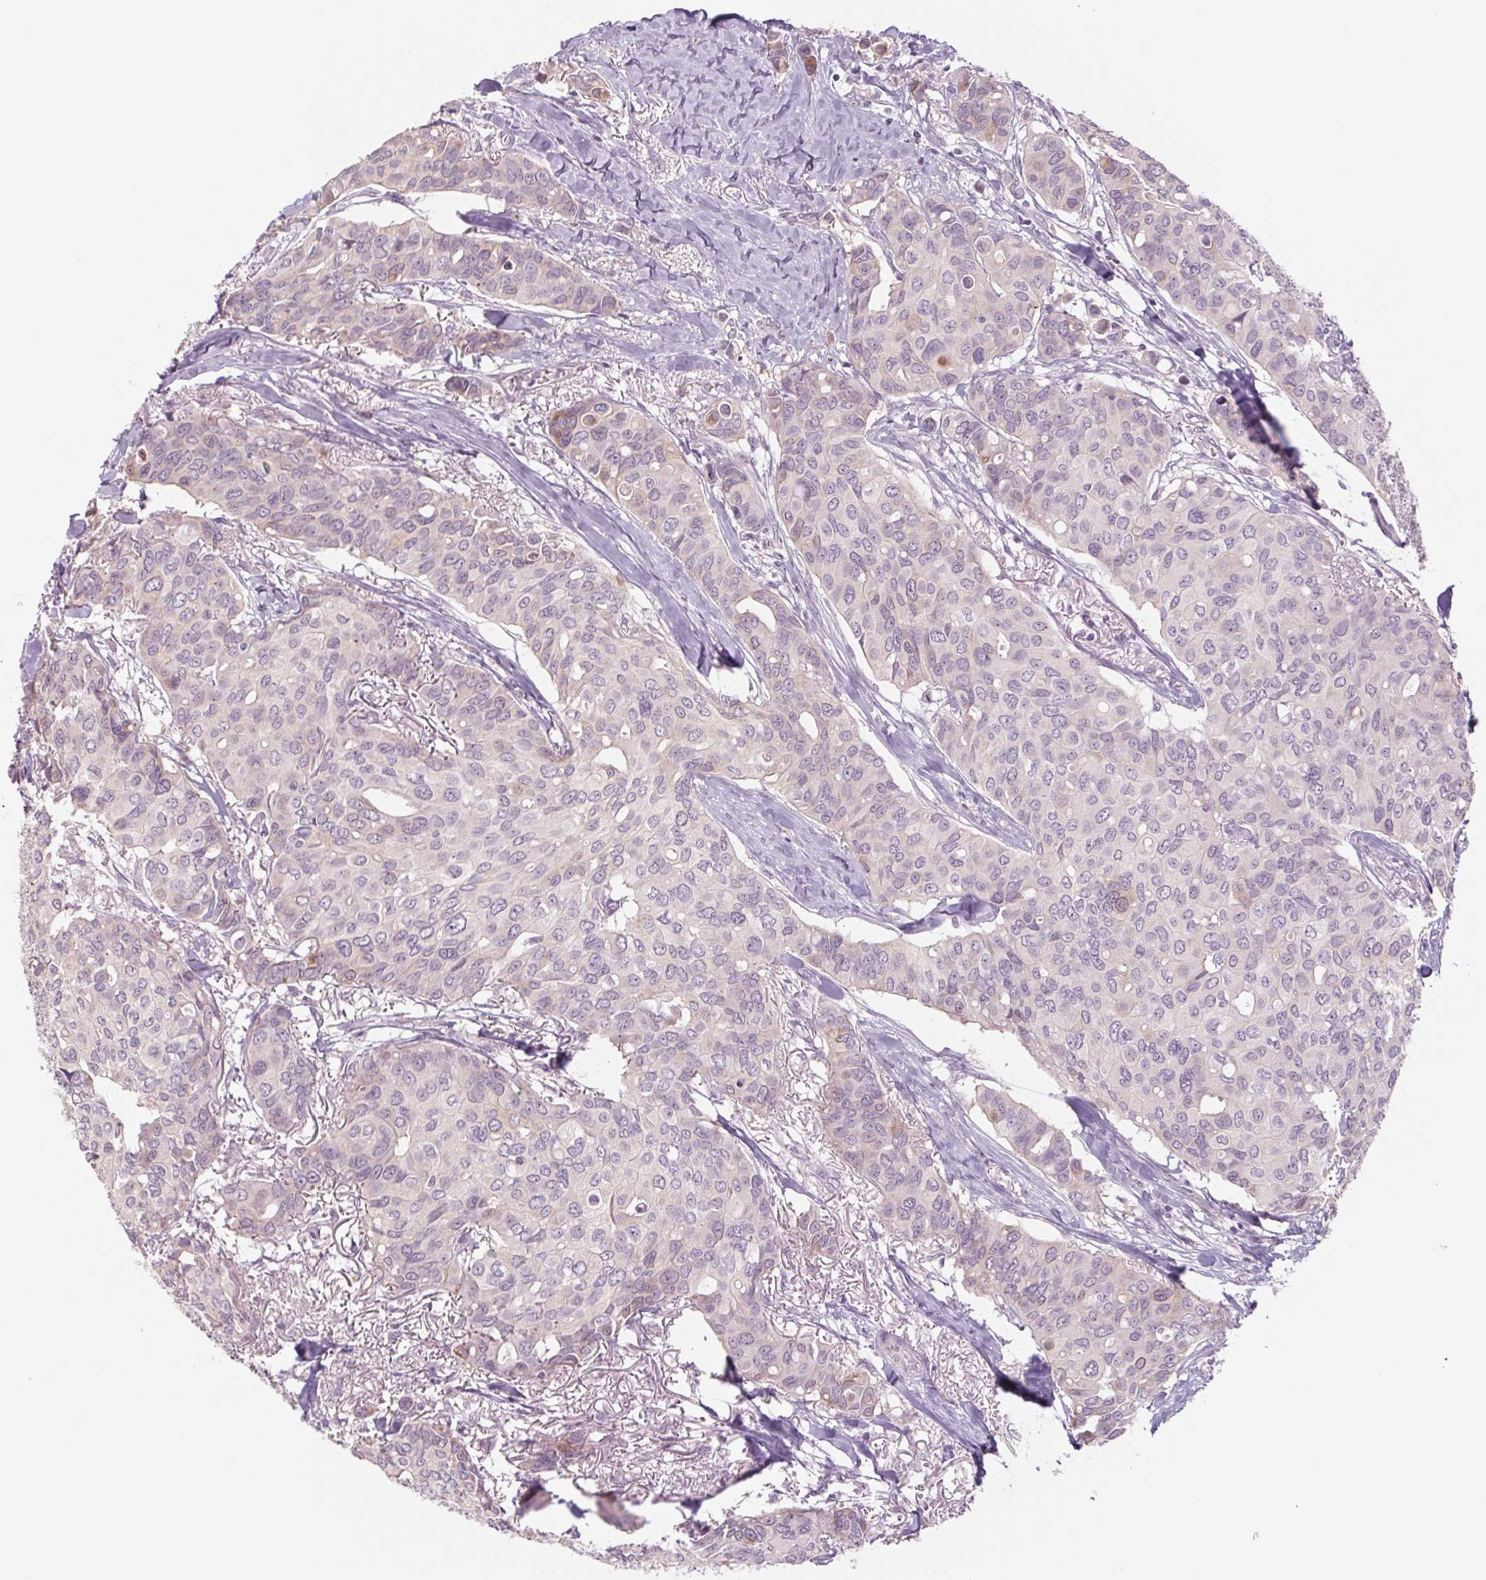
{"staining": {"intensity": "negative", "quantity": "none", "location": "none"}, "tissue": "breast cancer", "cell_type": "Tumor cells", "image_type": "cancer", "snomed": [{"axis": "morphology", "description": "Duct carcinoma"}, {"axis": "topography", "description": "Breast"}], "caption": "Immunohistochemical staining of human breast invasive ductal carcinoma exhibits no significant positivity in tumor cells.", "gene": "KRT1", "patient": {"sex": "female", "age": 54}}